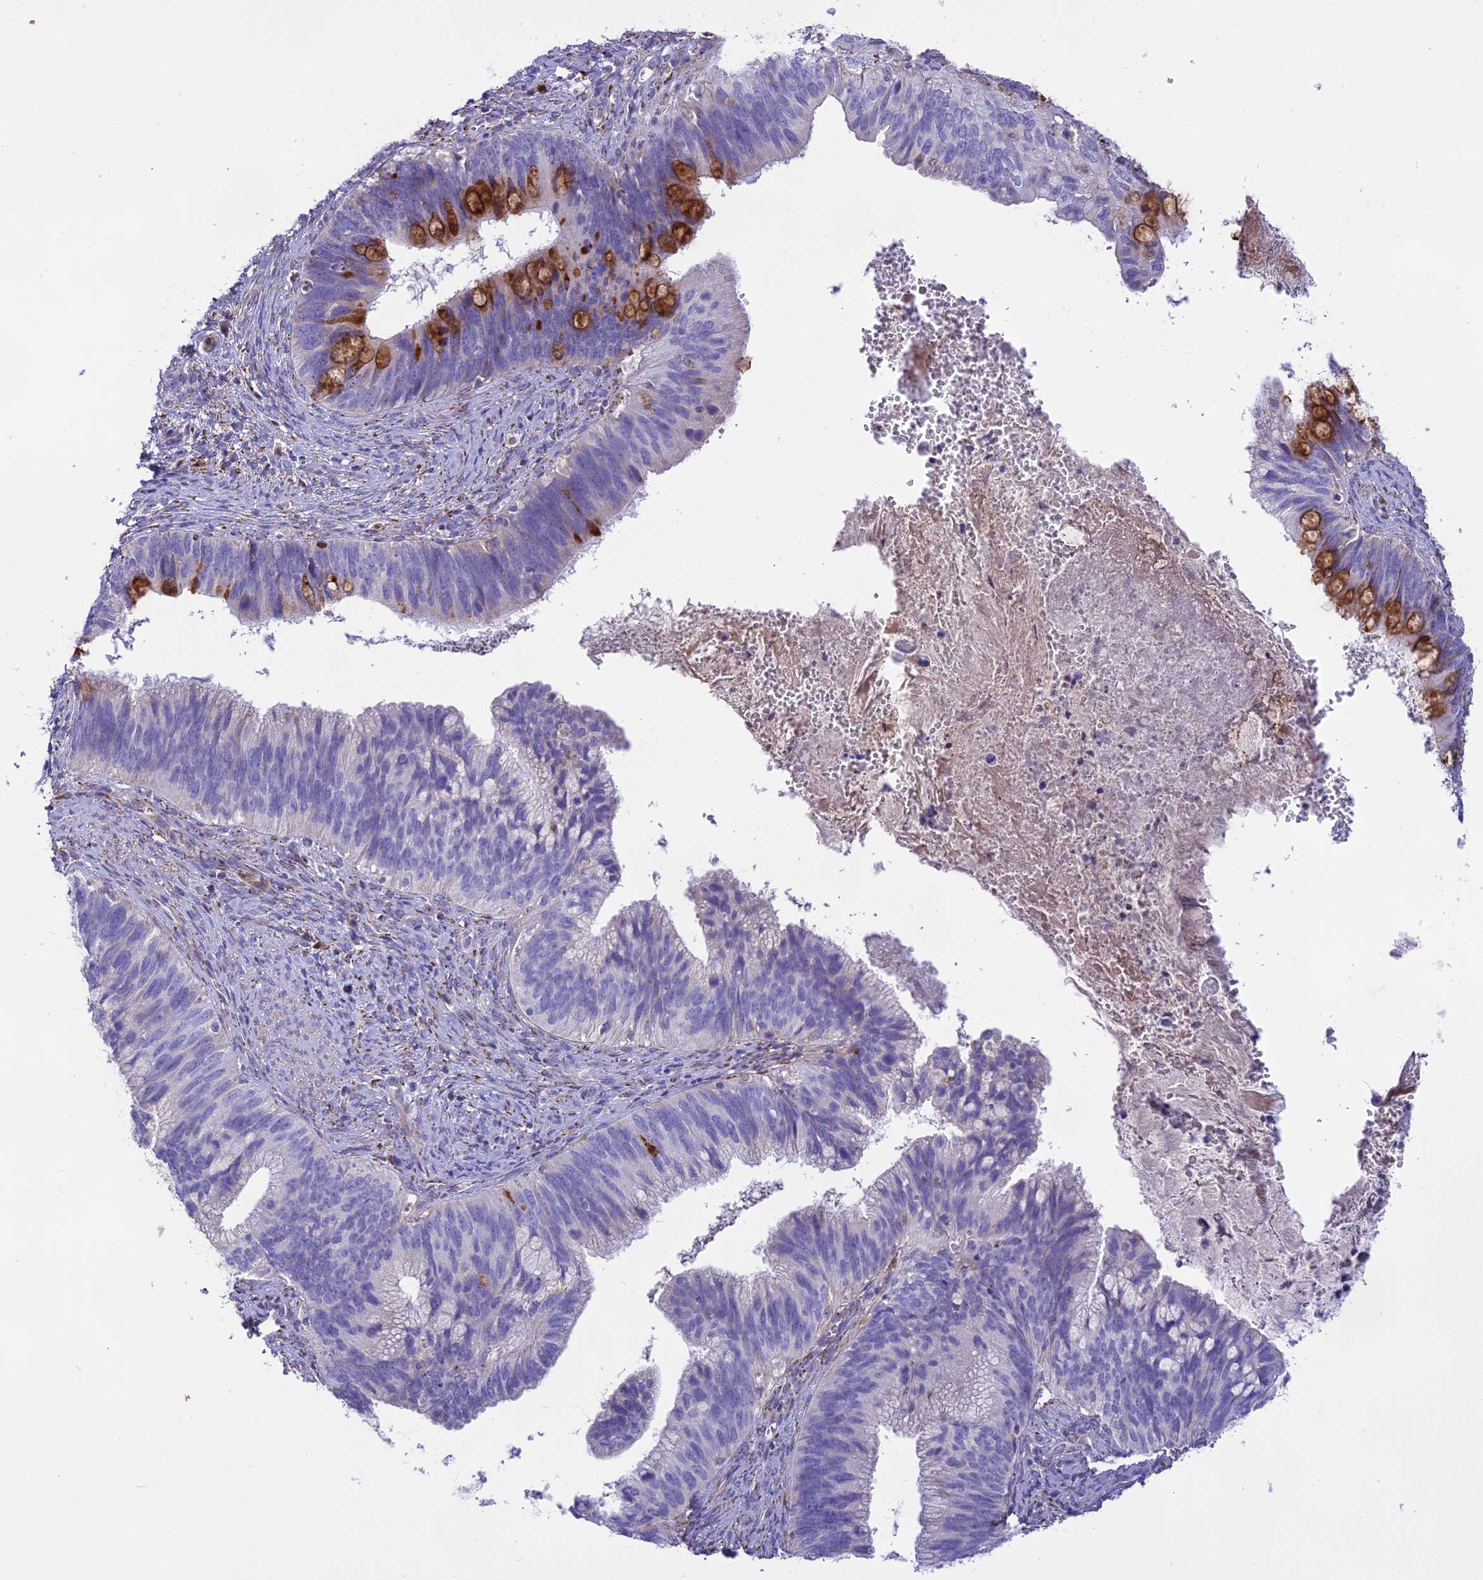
{"staining": {"intensity": "strong", "quantity": "<25%", "location": "cytoplasmic/membranous"}, "tissue": "cervical cancer", "cell_type": "Tumor cells", "image_type": "cancer", "snomed": [{"axis": "morphology", "description": "Adenocarcinoma, NOS"}, {"axis": "topography", "description": "Cervix"}], "caption": "A high-resolution micrograph shows immunohistochemistry staining of cervical cancer (adenocarcinoma), which reveals strong cytoplasmic/membranous positivity in about <25% of tumor cells. (DAB IHC, brown staining for protein, blue staining for nuclei).", "gene": "DOC2B", "patient": {"sex": "female", "age": 42}}